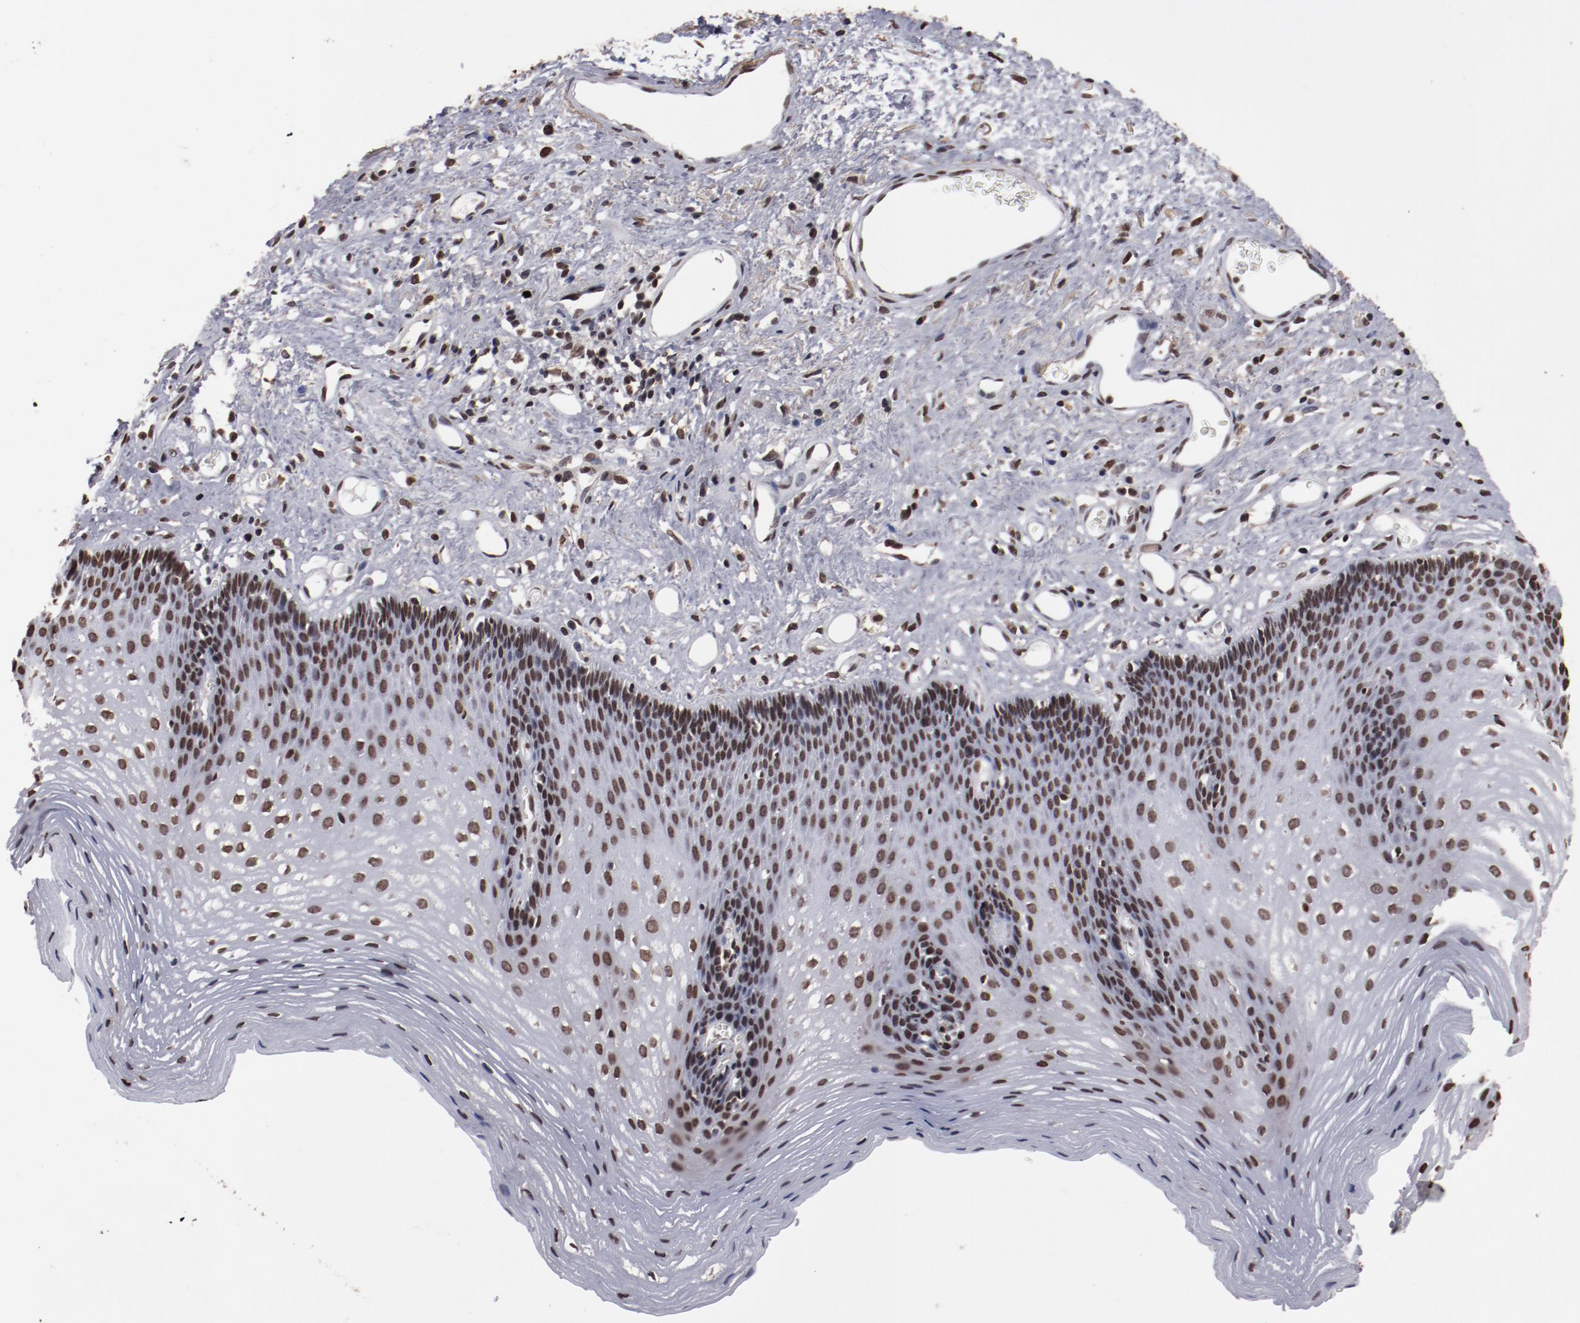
{"staining": {"intensity": "moderate", "quantity": ">75%", "location": "nuclear"}, "tissue": "esophagus", "cell_type": "Squamous epithelial cells", "image_type": "normal", "snomed": [{"axis": "morphology", "description": "Normal tissue, NOS"}, {"axis": "topography", "description": "Esophagus"}], "caption": "DAB immunohistochemical staining of benign esophagus reveals moderate nuclear protein expression in approximately >75% of squamous epithelial cells. Nuclei are stained in blue.", "gene": "AKT1", "patient": {"sex": "female", "age": 70}}